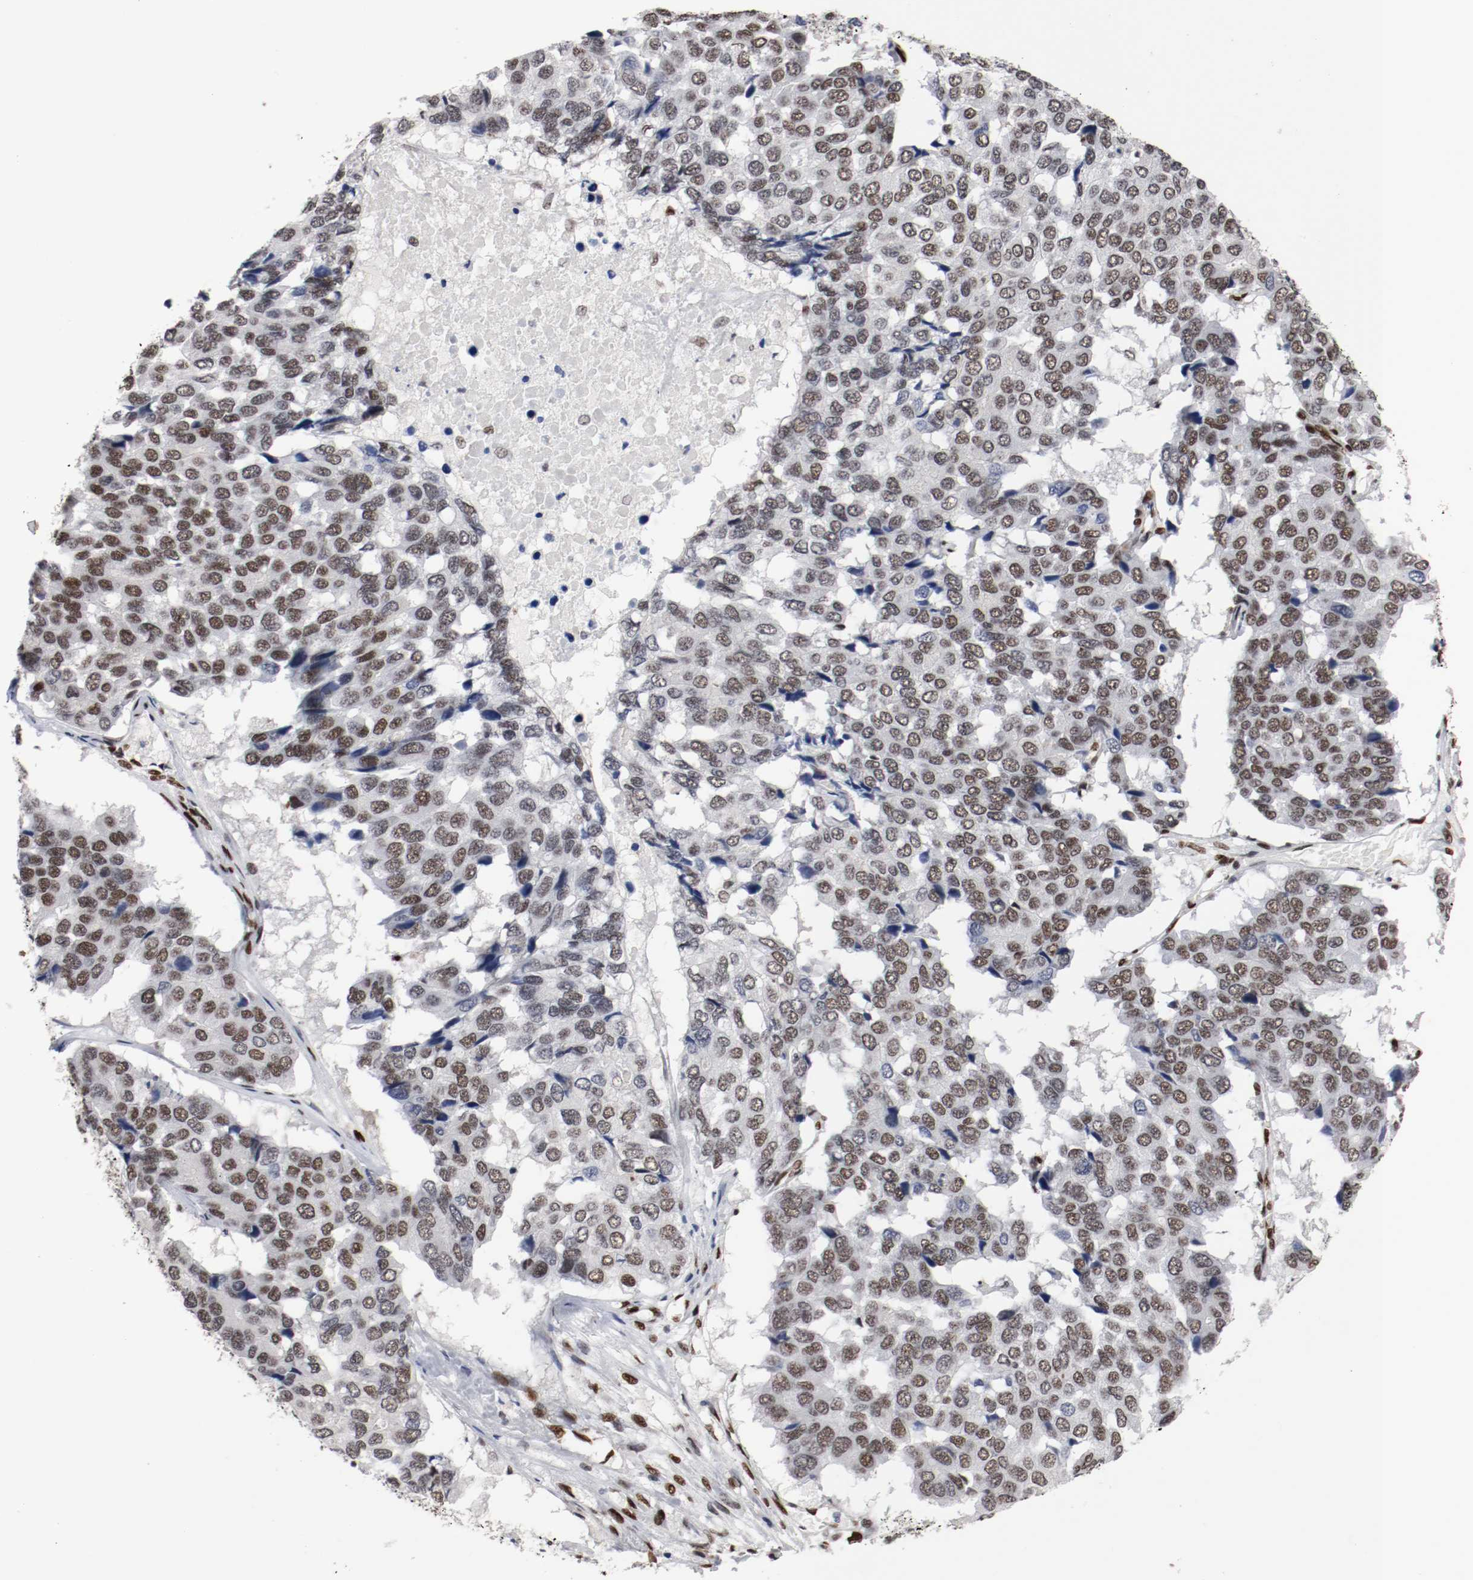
{"staining": {"intensity": "strong", "quantity": ">75%", "location": "nuclear"}, "tissue": "pancreatic cancer", "cell_type": "Tumor cells", "image_type": "cancer", "snomed": [{"axis": "morphology", "description": "Adenocarcinoma, NOS"}, {"axis": "topography", "description": "Pancreas"}], "caption": "IHC of human pancreatic cancer (adenocarcinoma) demonstrates high levels of strong nuclear expression in about >75% of tumor cells. Using DAB (brown) and hematoxylin (blue) stains, captured at high magnification using brightfield microscopy.", "gene": "MEF2D", "patient": {"sex": "male", "age": 50}}